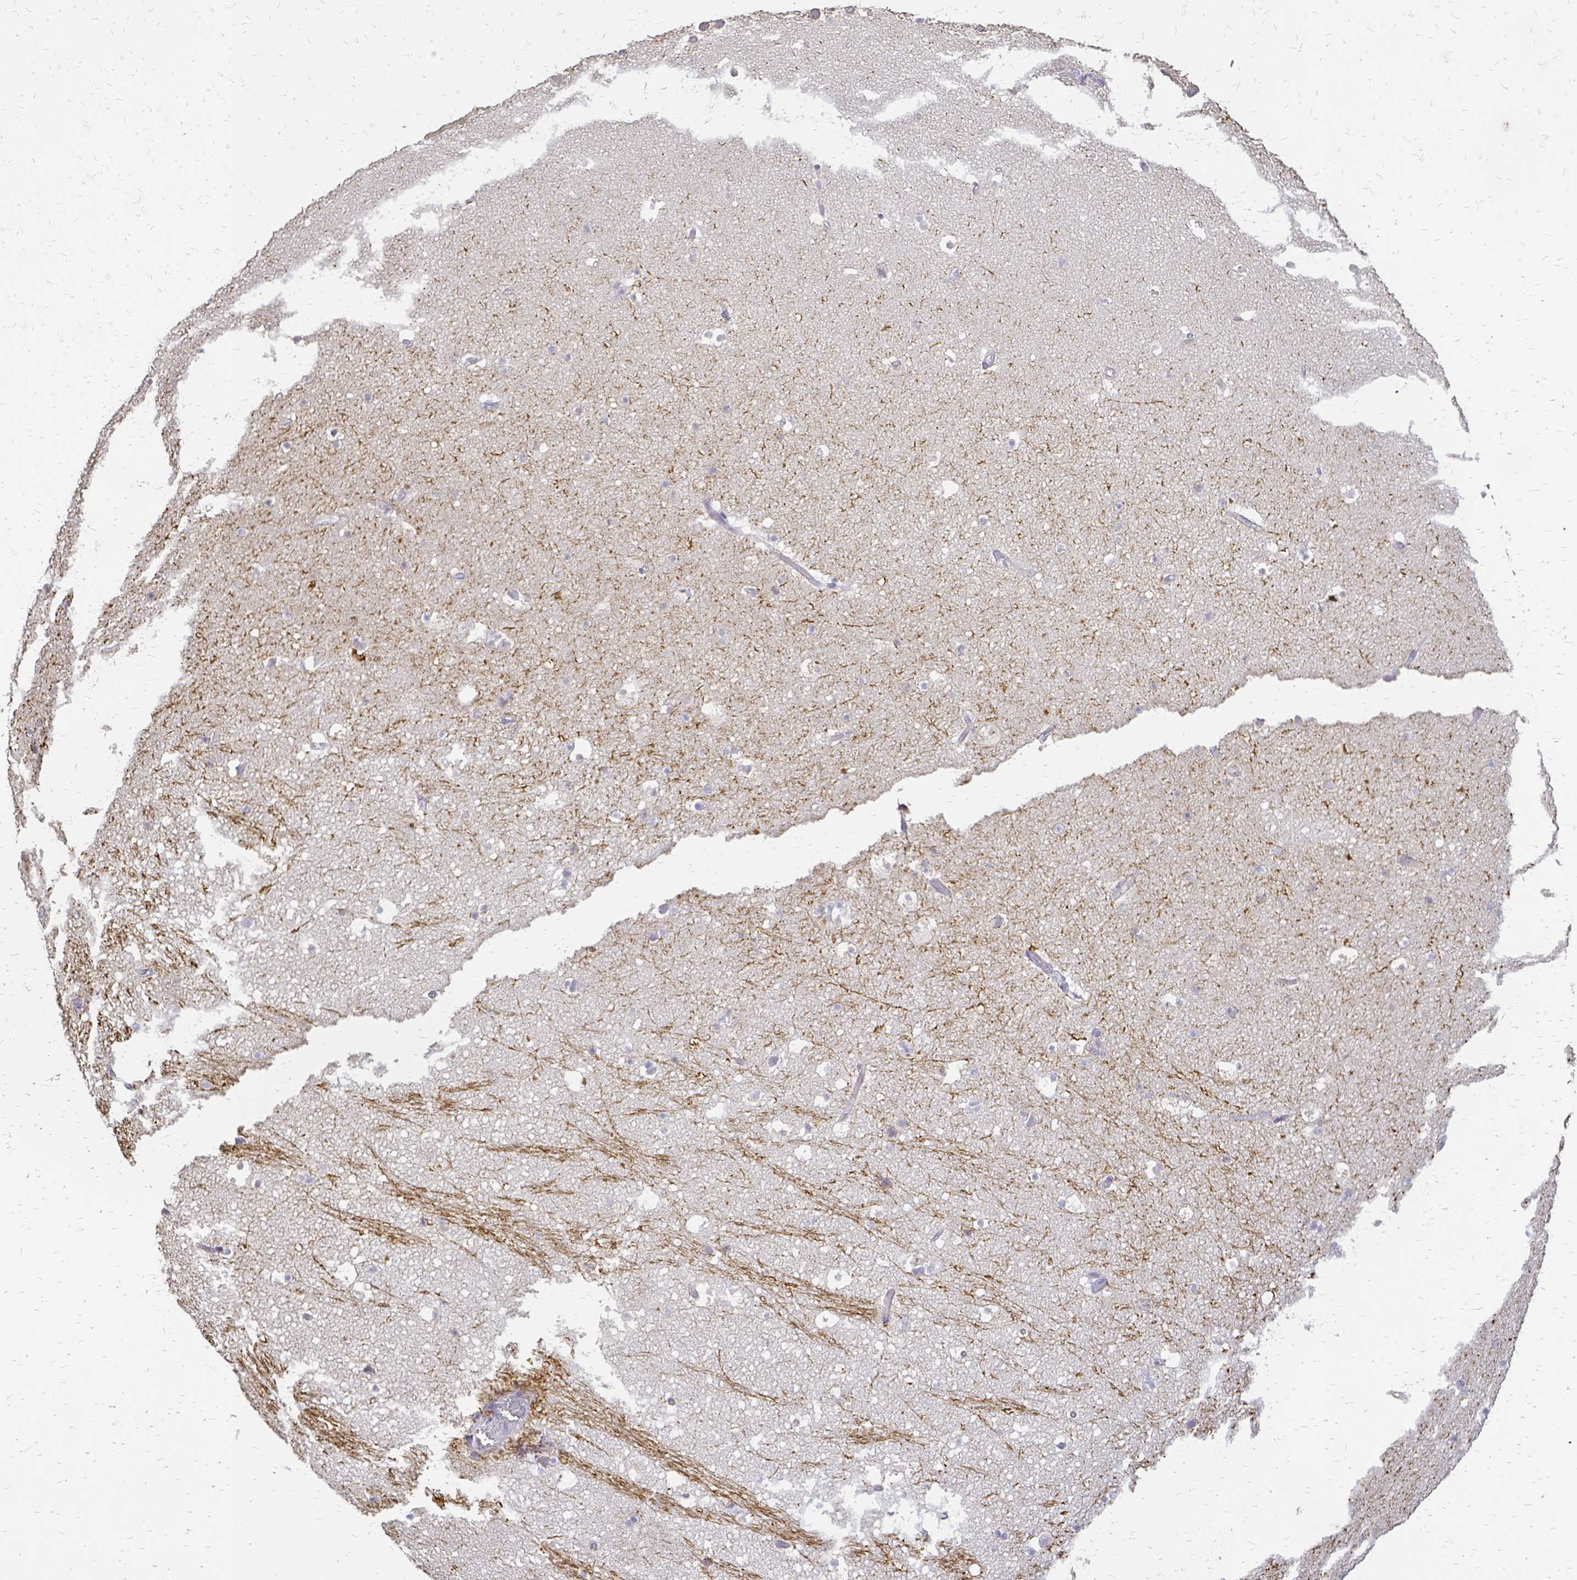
{"staining": {"intensity": "negative", "quantity": "none", "location": "none"}, "tissue": "hippocampus", "cell_type": "Glial cells", "image_type": "normal", "snomed": [{"axis": "morphology", "description": "Normal tissue, NOS"}, {"axis": "topography", "description": "Hippocampus"}], "caption": "This is a photomicrograph of immunohistochemistry staining of benign hippocampus, which shows no positivity in glial cells.", "gene": "CIB1", "patient": {"sex": "male", "age": 26}}